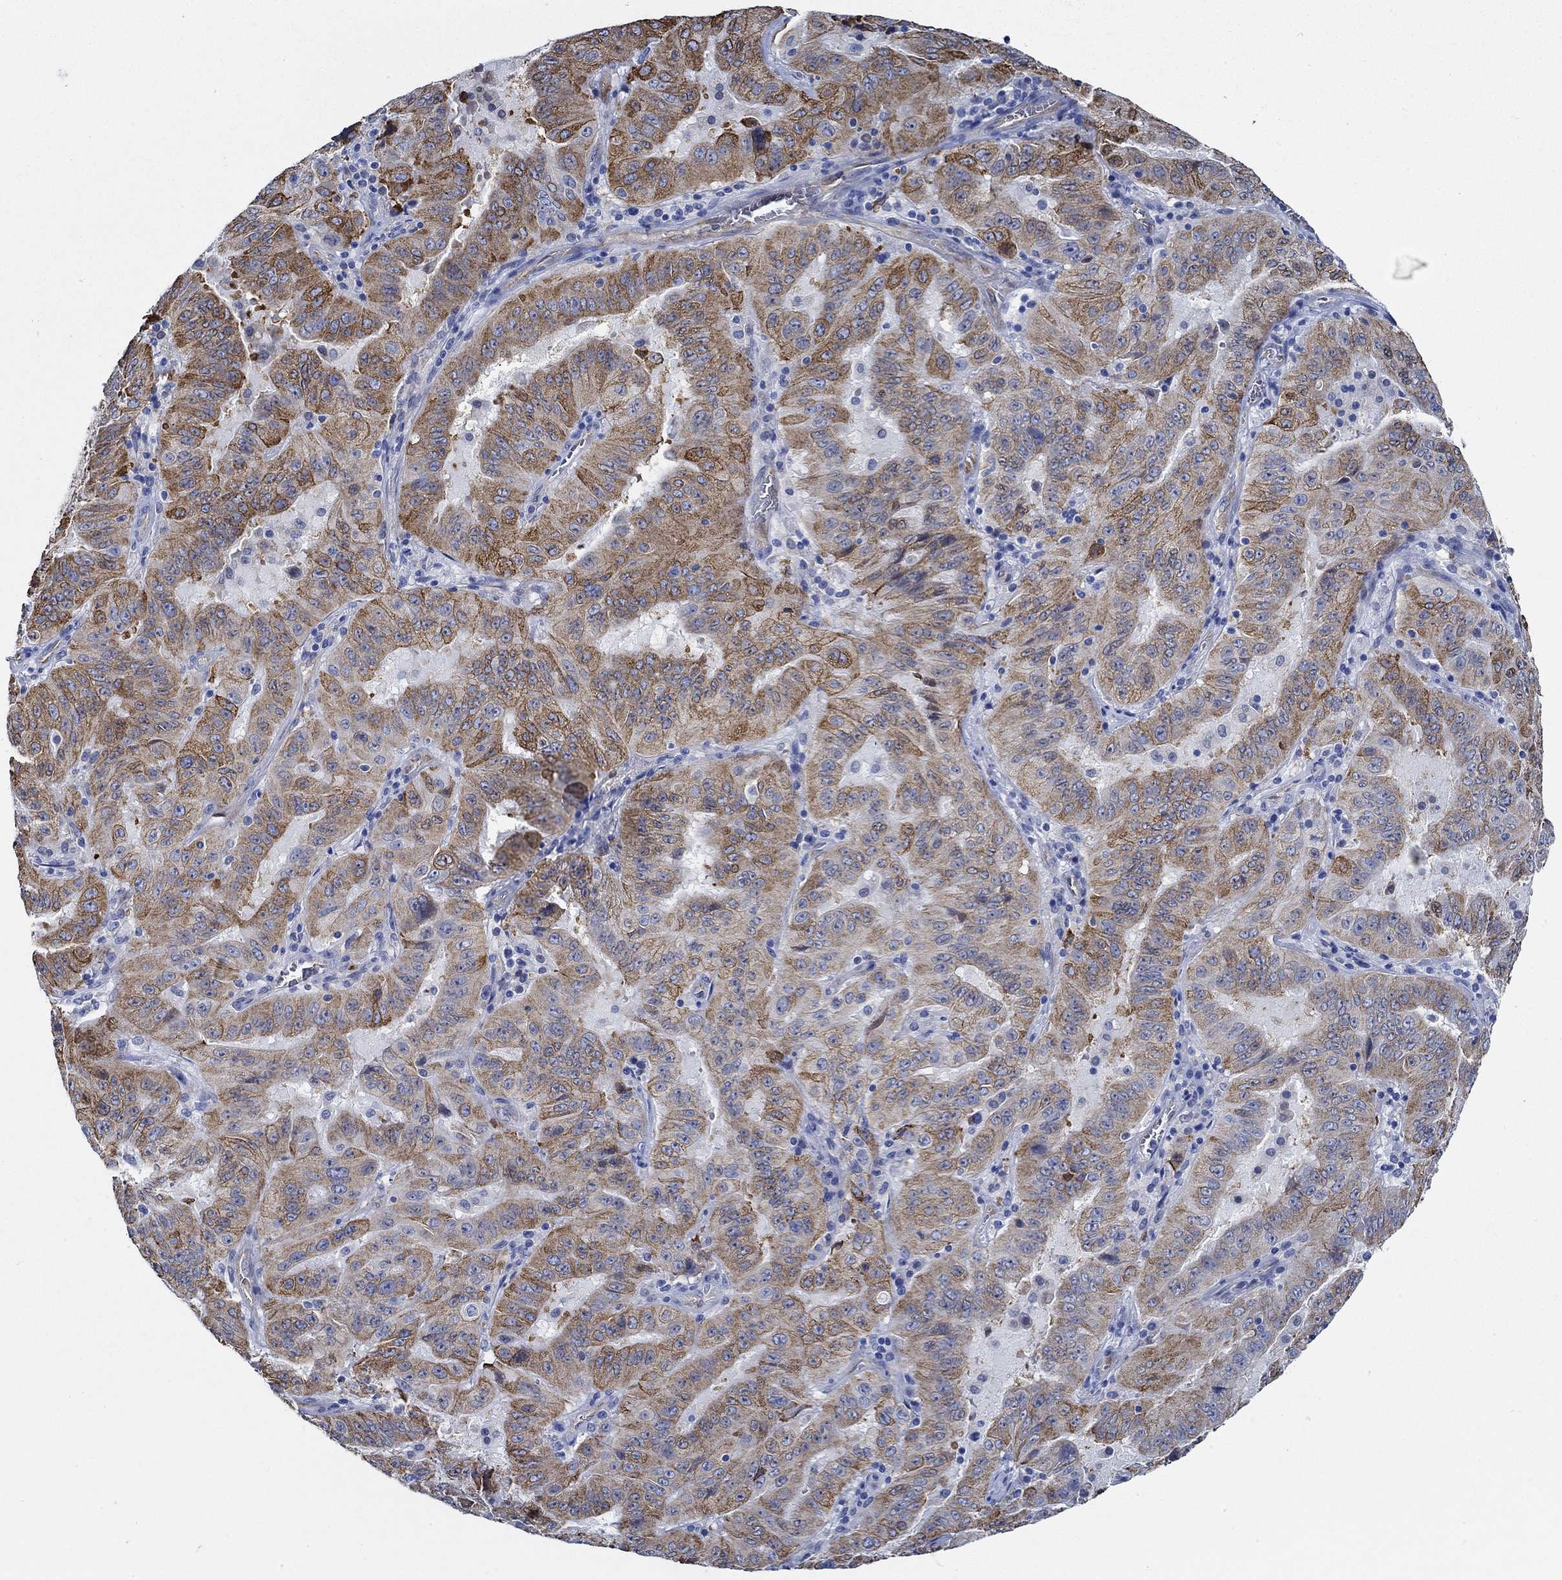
{"staining": {"intensity": "strong", "quantity": "25%-75%", "location": "cytoplasmic/membranous"}, "tissue": "pancreatic cancer", "cell_type": "Tumor cells", "image_type": "cancer", "snomed": [{"axis": "morphology", "description": "Adenocarcinoma, NOS"}, {"axis": "topography", "description": "Pancreas"}], "caption": "High-power microscopy captured an IHC photomicrograph of pancreatic cancer (adenocarcinoma), revealing strong cytoplasmic/membranous staining in approximately 25%-75% of tumor cells.", "gene": "HECW2", "patient": {"sex": "male", "age": 63}}